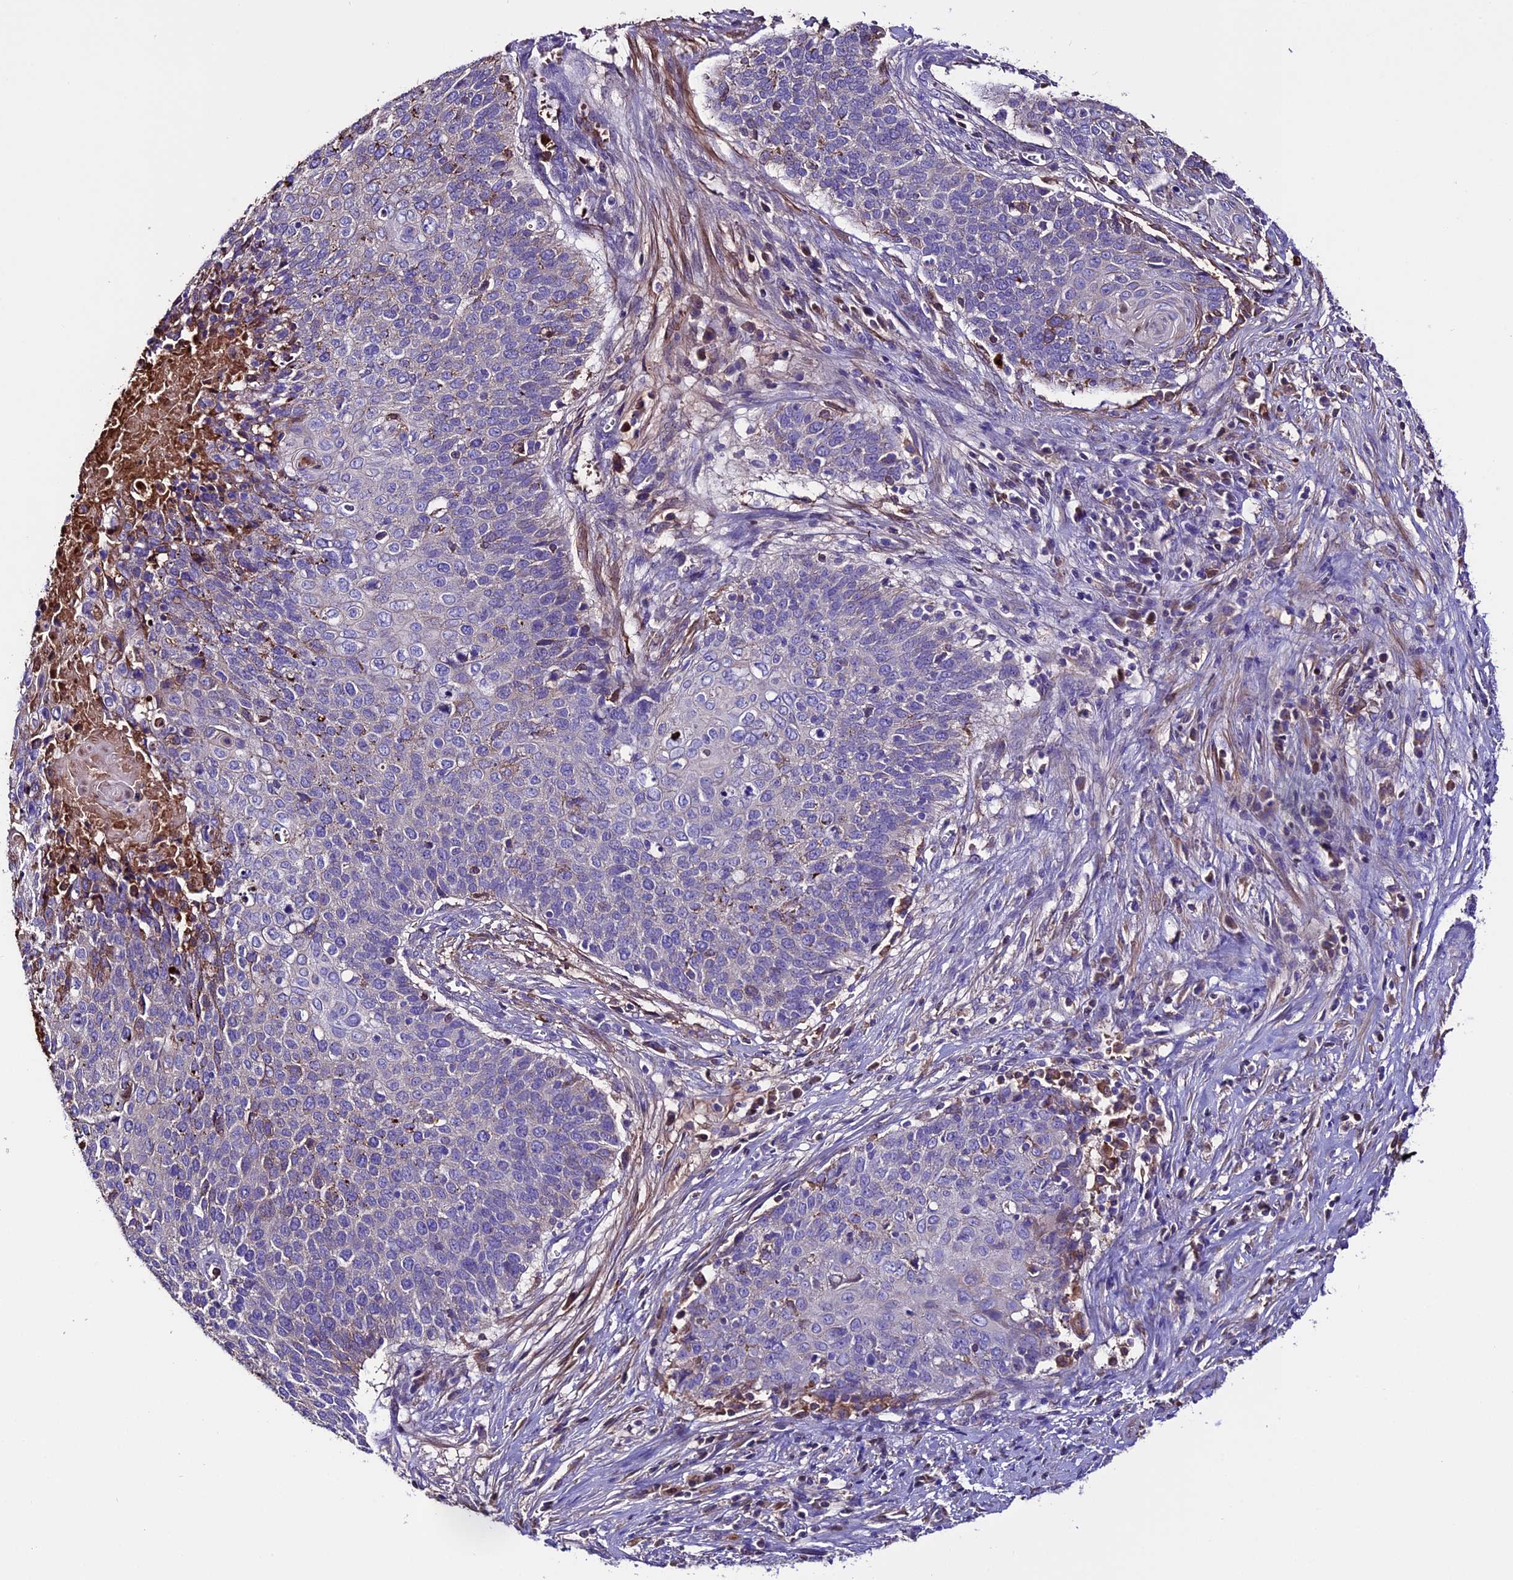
{"staining": {"intensity": "negative", "quantity": "none", "location": "none"}, "tissue": "cervical cancer", "cell_type": "Tumor cells", "image_type": "cancer", "snomed": [{"axis": "morphology", "description": "Squamous cell carcinoma, NOS"}, {"axis": "topography", "description": "Cervix"}], "caption": "Histopathology image shows no protein staining in tumor cells of cervical cancer tissue.", "gene": "TCP11L2", "patient": {"sex": "female", "age": 39}}